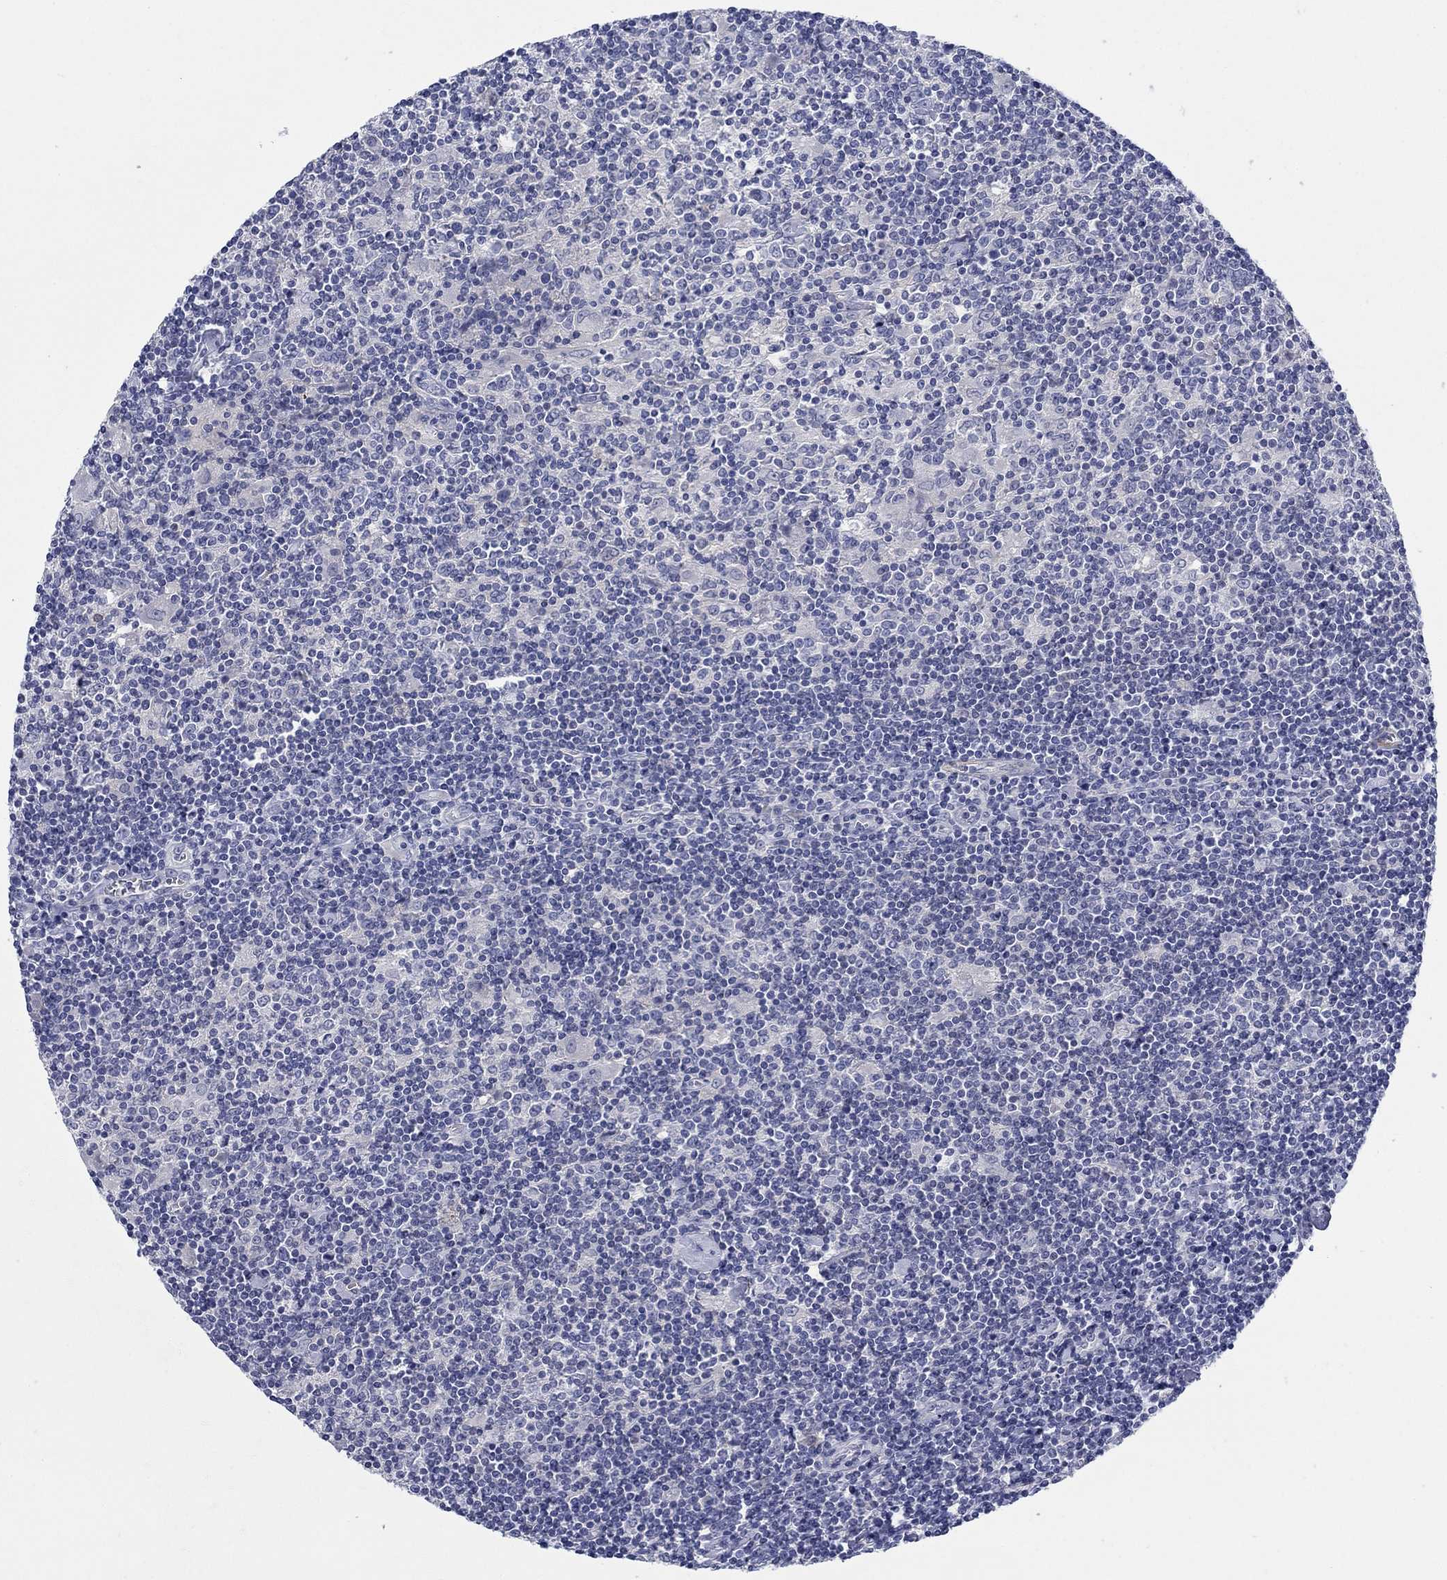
{"staining": {"intensity": "negative", "quantity": "none", "location": "none"}, "tissue": "lymphoma", "cell_type": "Tumor cells", "image_type": "cancer", "snomed": [{"axis": "morphology", "description": "Hodgkin's disease, NOS"}, {"axis": "topography", "description": "Lymph node"}], "caption": "The immunohistochemistry histopathology image has no significant expression in tumor cells of Hodgkin's disease tissue.", "gene": "PTPRZ1", "patient": {"sex": "male", "age": 40}}